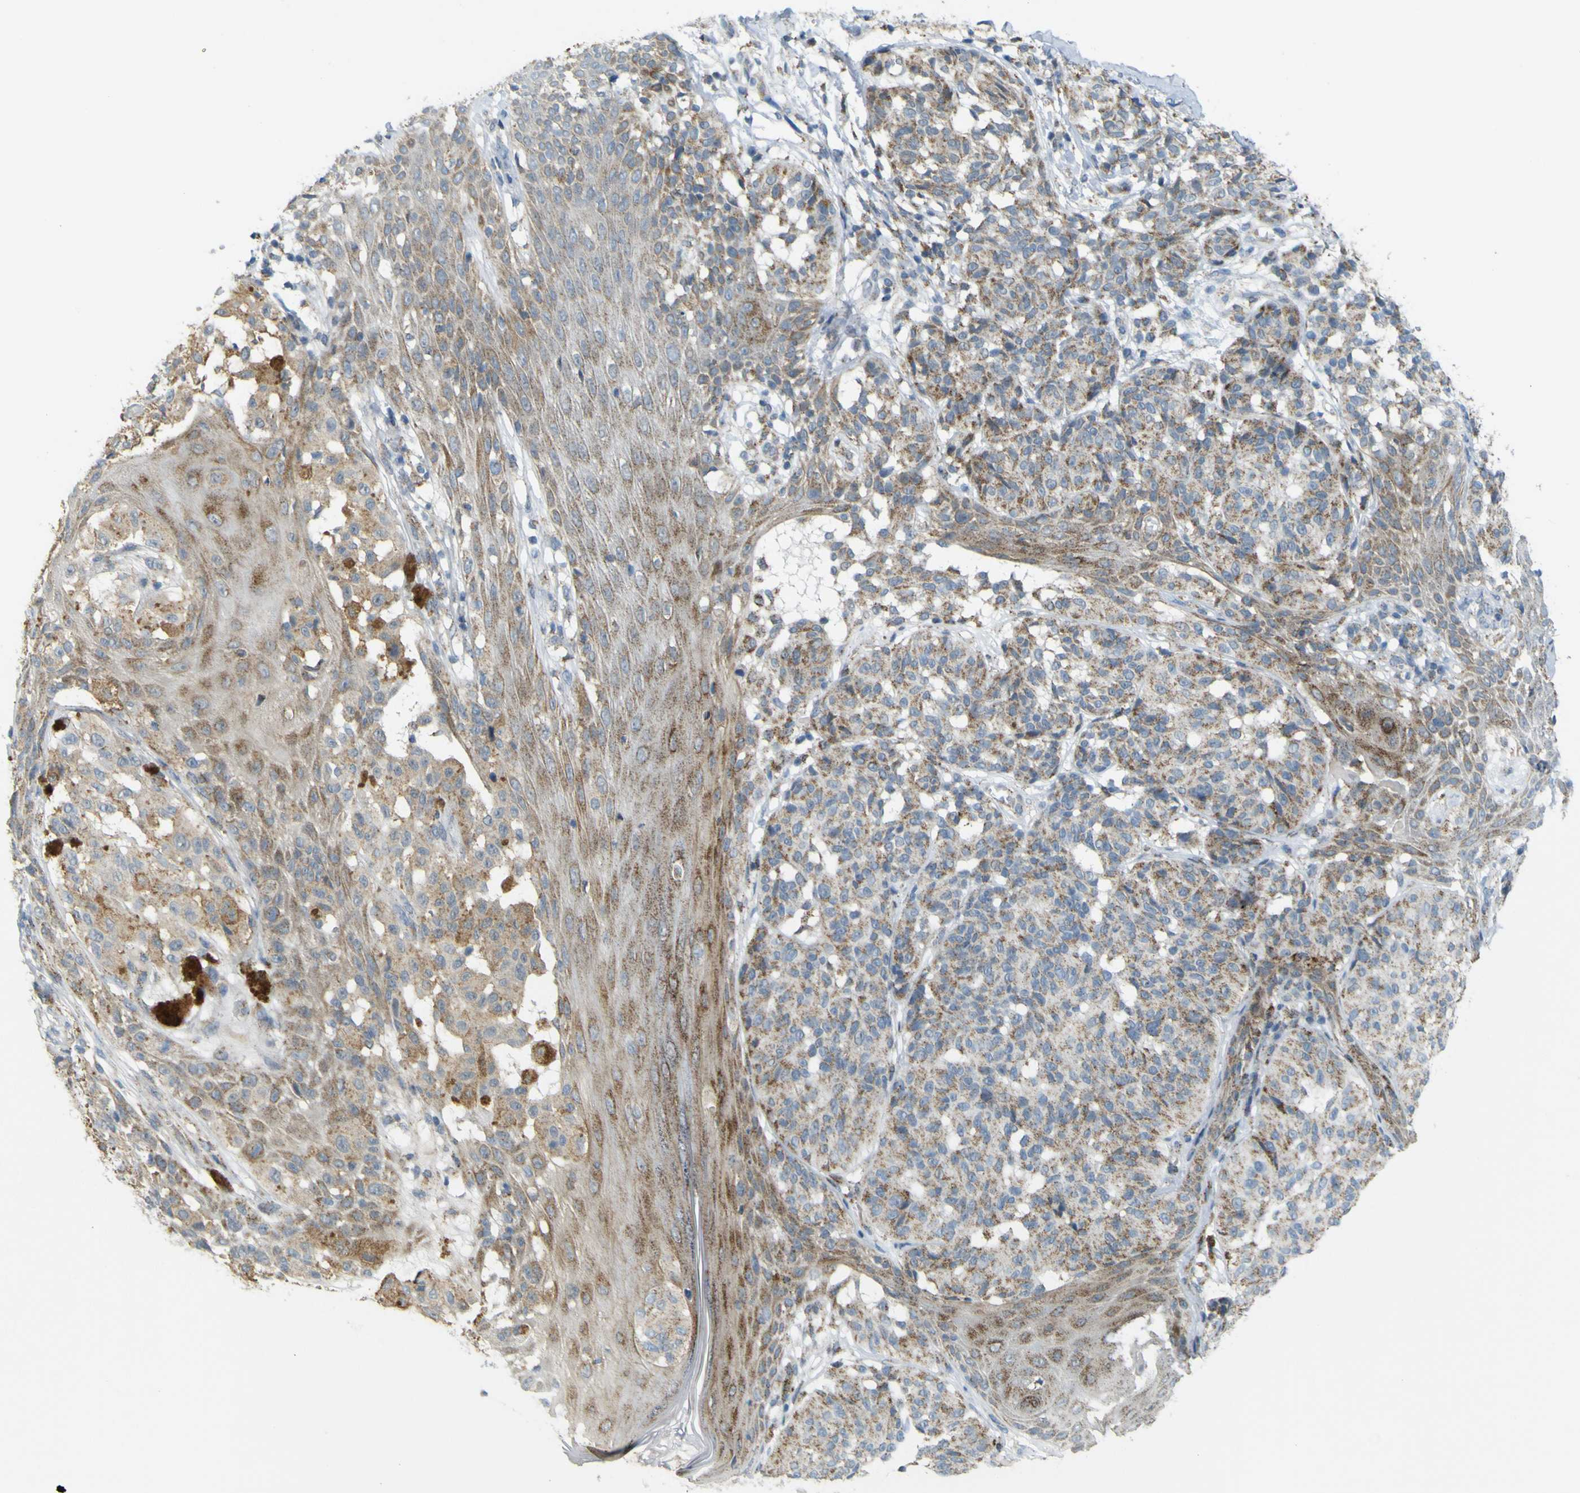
{"staining": {"intensity": "moderate", "quantity": ">75%", "location": "cytoplasmic/membranous"}, "tissue": "melanoma", "cell_type": "Tumor cells", "image_type": "cancer", "snomed": [{"axis": "morphology", "description": "Malignant melanoma, NOS"}, {"axis": "topography", "description": "Skin"}], "caption": "Melanoma tissue shows moderate cytoplasmic/membranous staining in approximately >75% of tumor cells", "gene": "ACBD5", "patient": {"sex": "female", "age": 46}}